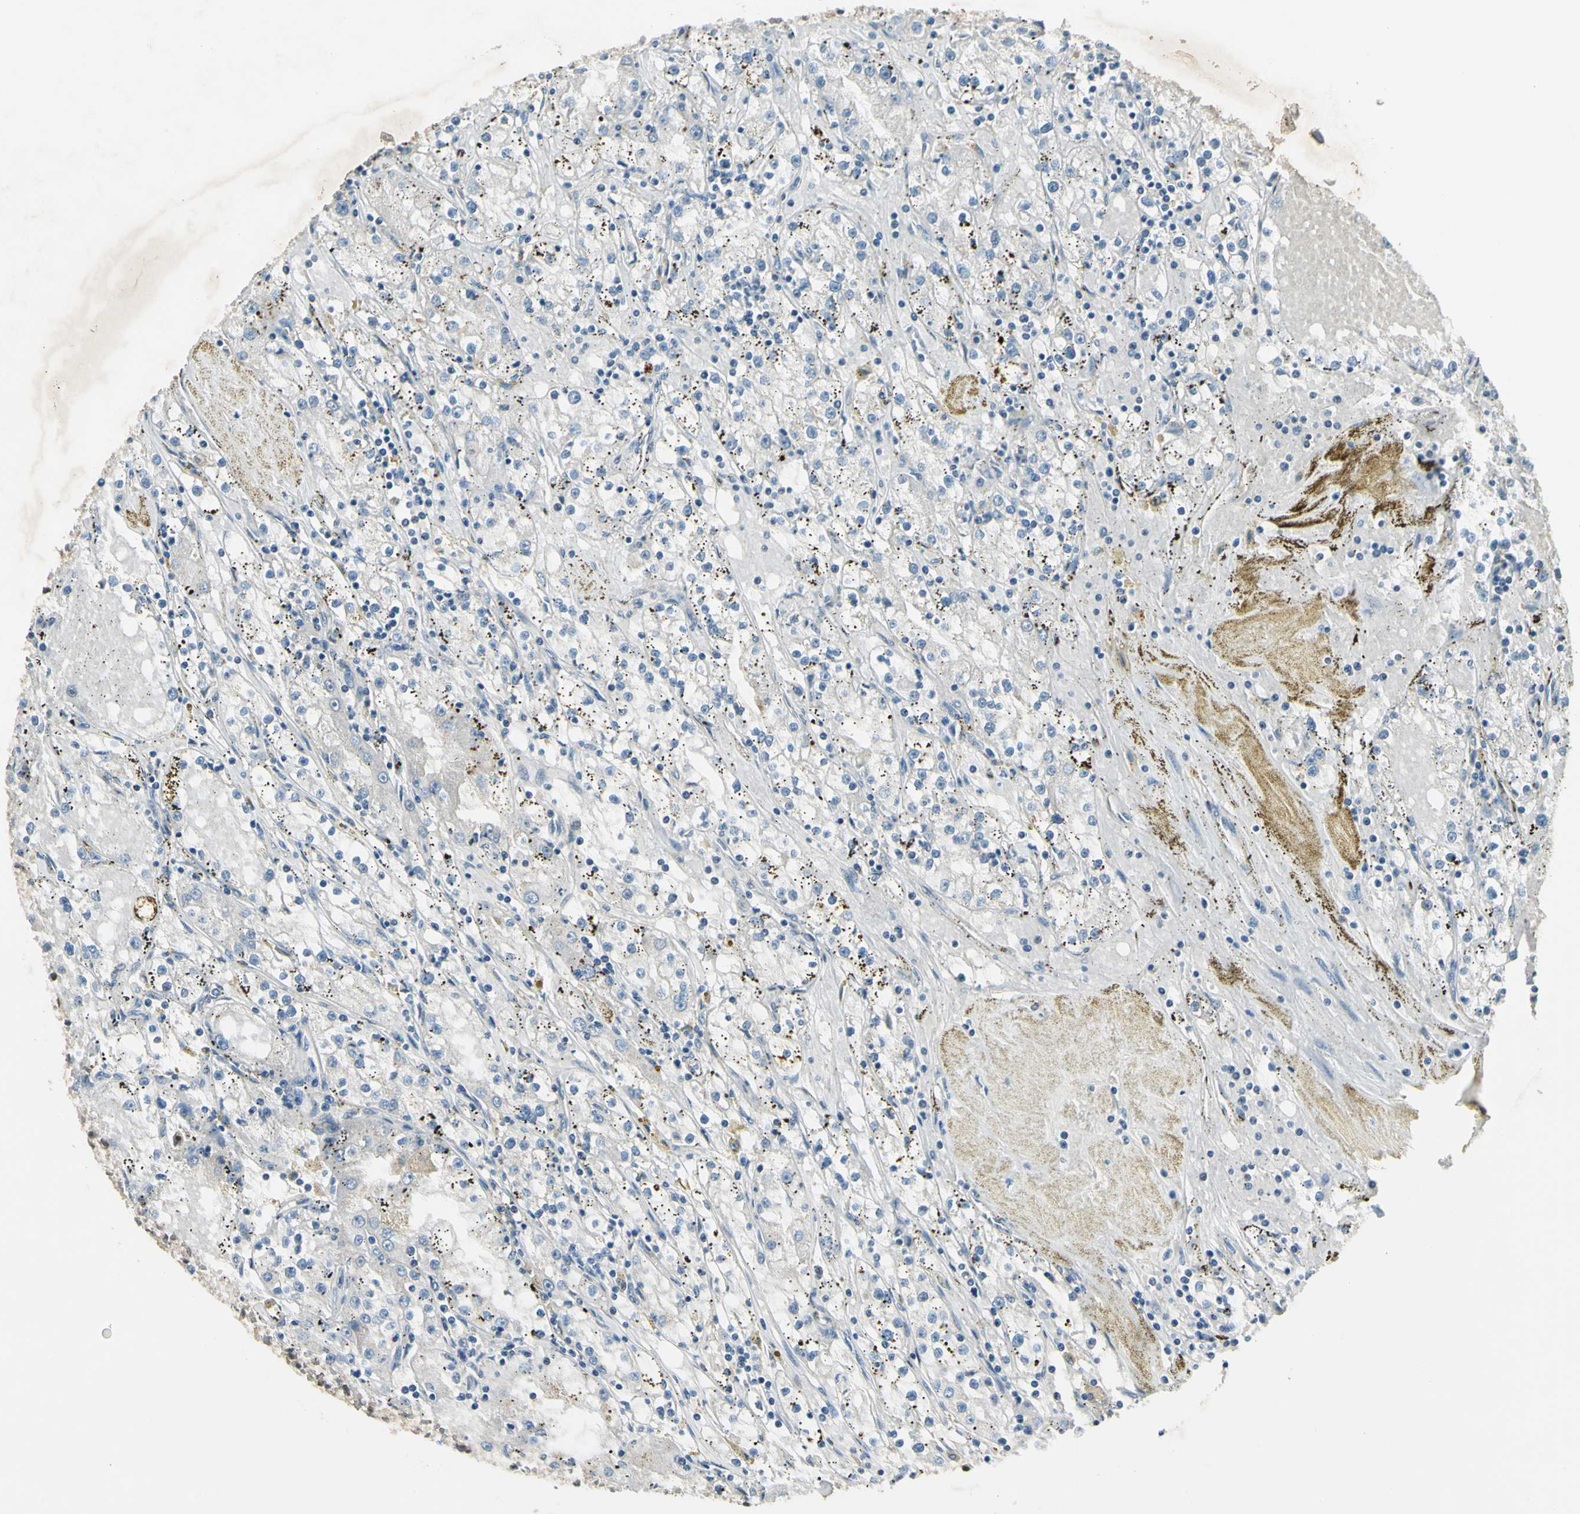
{"staining": {"intensity": "negative", "quantity": "none", "location": "none"}, "tissue": "renal cancer", "cell_type": "Tumor cells", "image_type": "cancer", "snomed": [{"axis": "morphology", "description": "Adenocarcinoma, NOS"}, {"axis": "topography", "description": "Kidney"}], "caption": "Tumor cells are negative for brown protein staining in renal adenocarcinoma.", "gene": "PSMD5", "patient": {"sex": "male", "age": 56}}